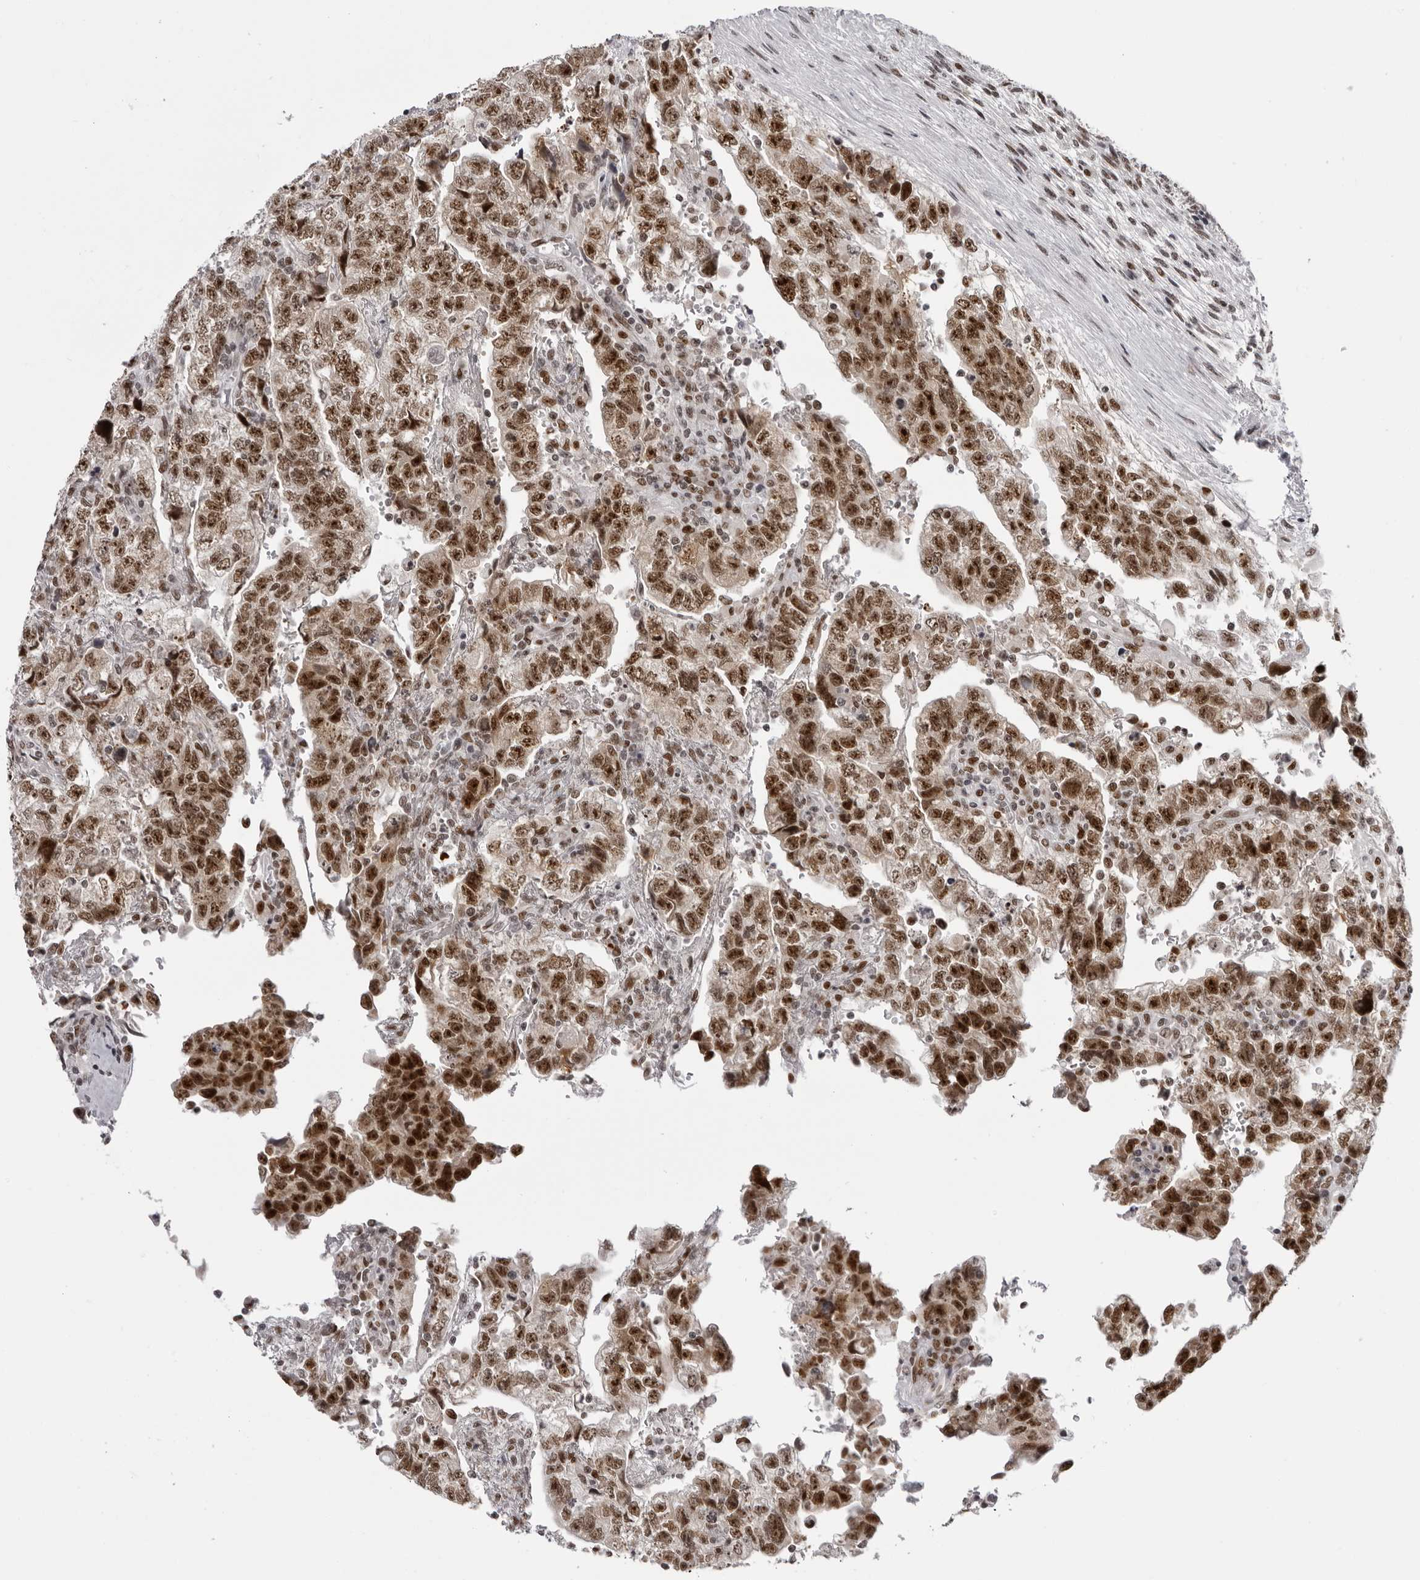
{"staining": {"intensity": "moderate", "quantity": ">75%", "location": "nuclear"}, "tissue": "testis cancer", "cell_type": "Tumor cells", "image_type": "cancer", "snomed": [{"axis": "morphology", "description": "Normal tissue, NOS"}, {"axis": "morphology", "description": "Carcinoma, Embryonal, NOS"}, {"axis": "topography", "description": "Testis"}], "caption": "Testis embryonal carcinoma tissue reveals moderate nuclear positivity in approximately >75% of tumor cells", "gene": "HEXIM2", "patient": {"sex": "male", "age": 36}}